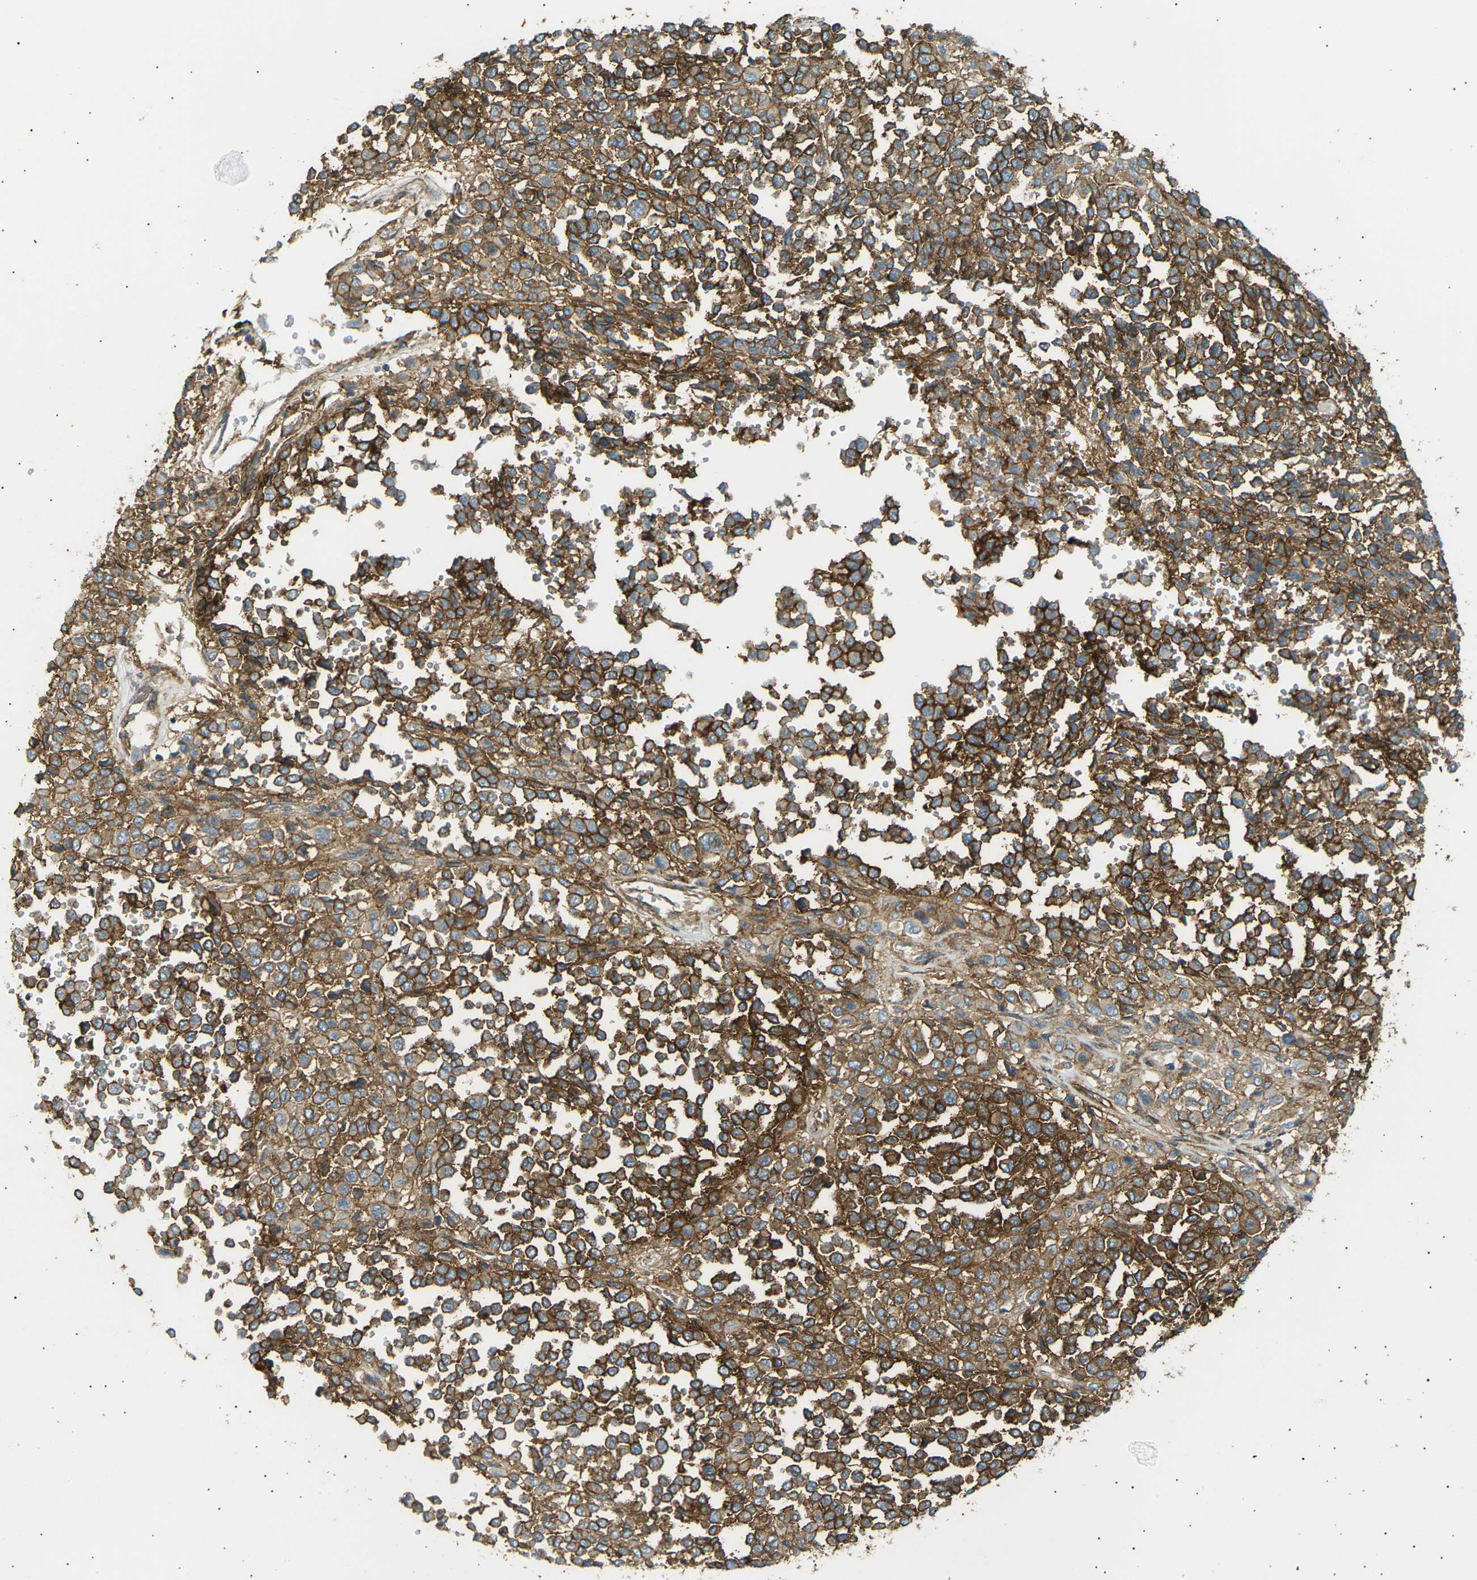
{"staining": {"intensity": "moderate", "quantity": ">75%", "location": "cytoplasmic/membranous"}, "tissue": "melanoma", "cell_type": "Tumor cells", "image_type": "cancer", "snomed": [{"axis": "morphology", "description": "Malignant melanoma, Metastatic site"}, {"axis": "topography", "description": "Pancreas"}], "caption": "This is a histology image of immunohistochemistry staining of melanoma, which shows moderate expression in the cytoplasmic/membranous of tumor cells.", "gene": "ATP2B4", "patient": {"sex": "female", "age": 30}}